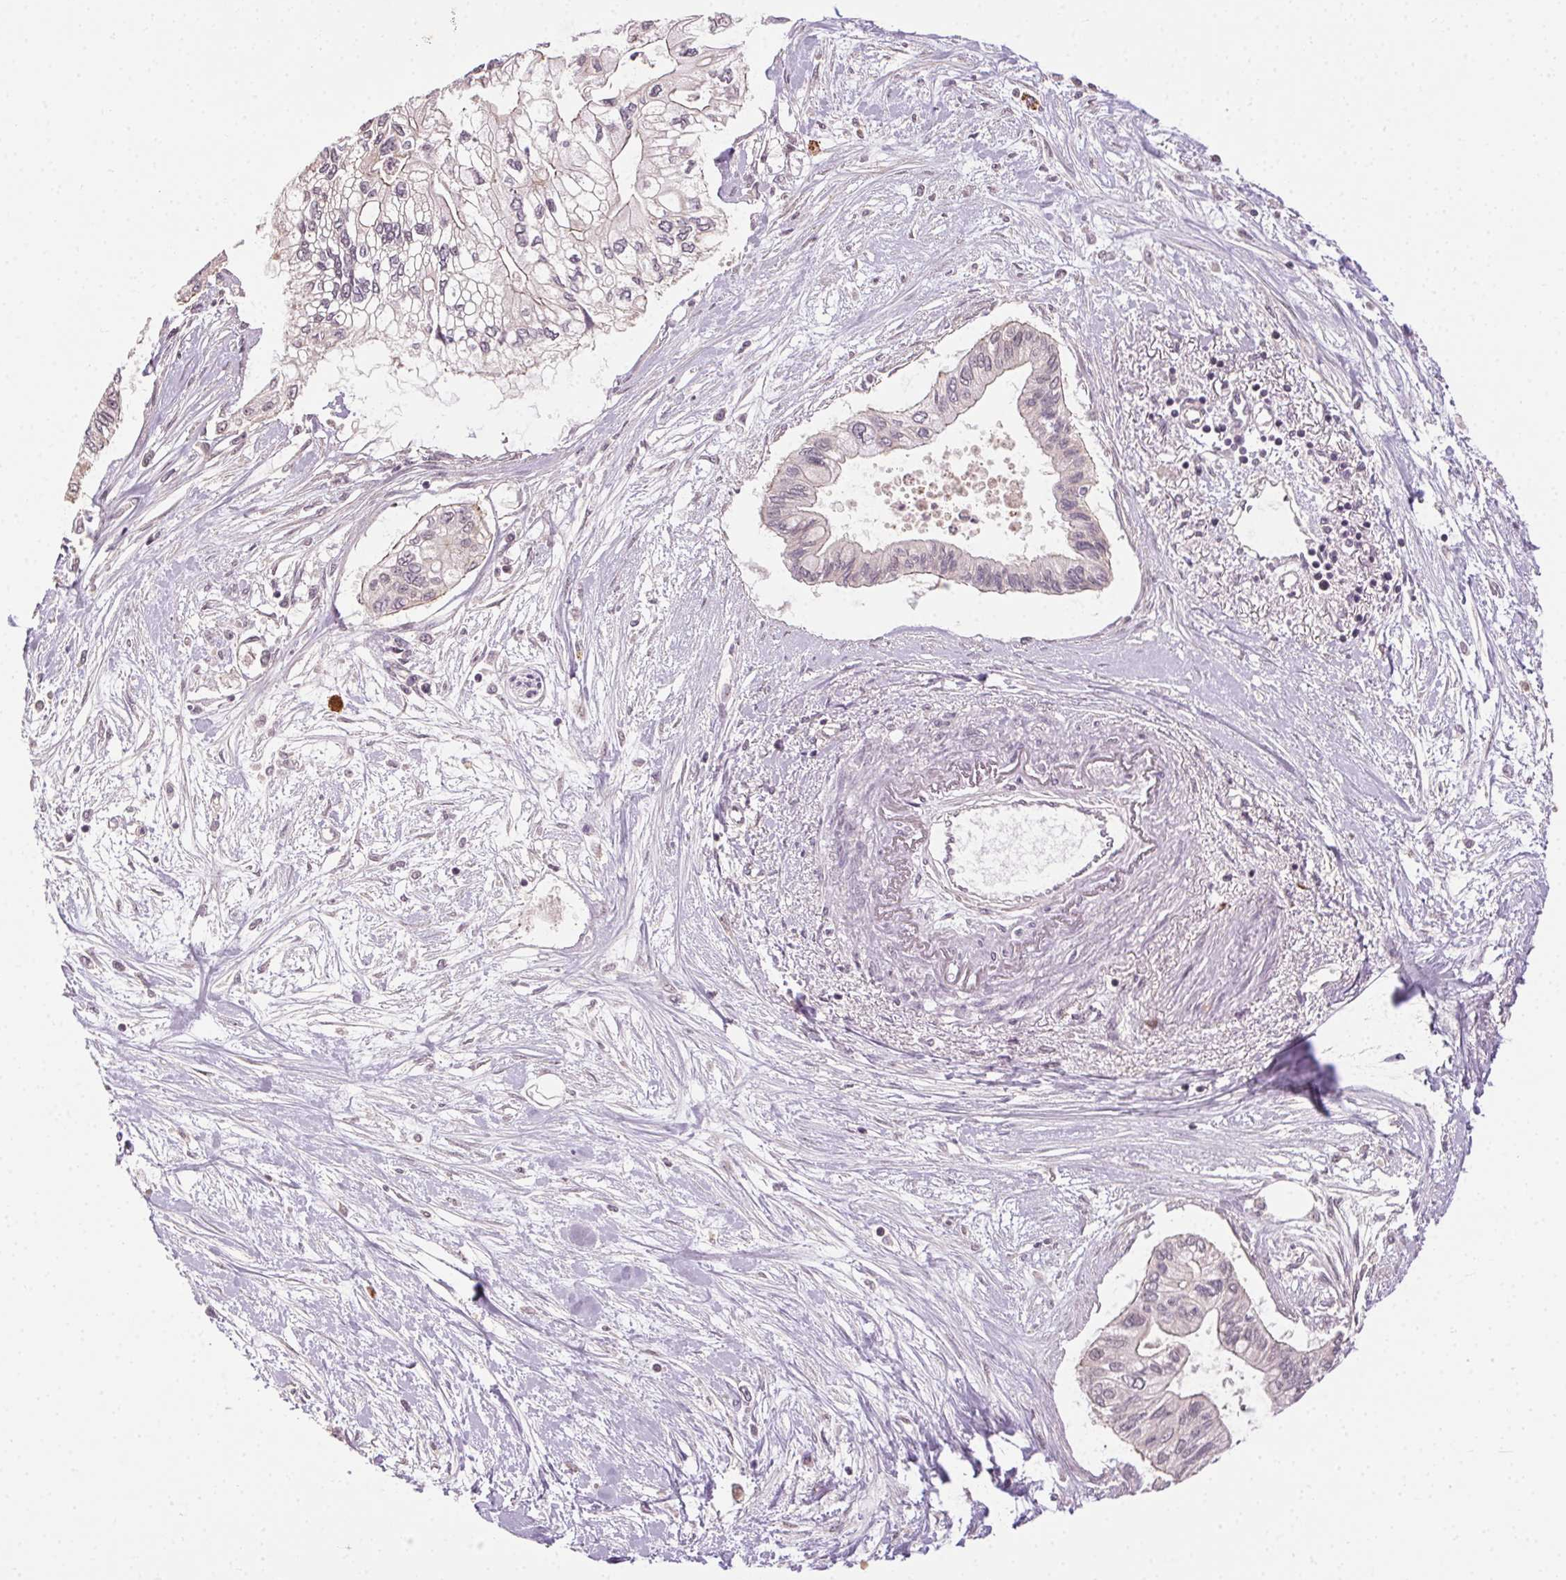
{"staining": {"intensity": "negative", "quantity": "none", "location": "none"}, "tissue": "pancreatic cancer", "cell_type": "Tumor cells", "image_type": "cancer", "snomed": [{"axis": "morphology", "description": "Adenocarcinoma, NOS"}, {"axis": "topography", "description": "Pancreas"}], "caption": "Protein analysis of adenocarcinoma (pancreatic) exhibits no significant staining in tumor cells. The staining was performed using DAB to visualize the protein expression in brown, while the nuclei were stained in blue with hematoxylin (Magnification: 20x).", "gene": "ATP1B3", "patient": {"sex": "female", "age": 77}}